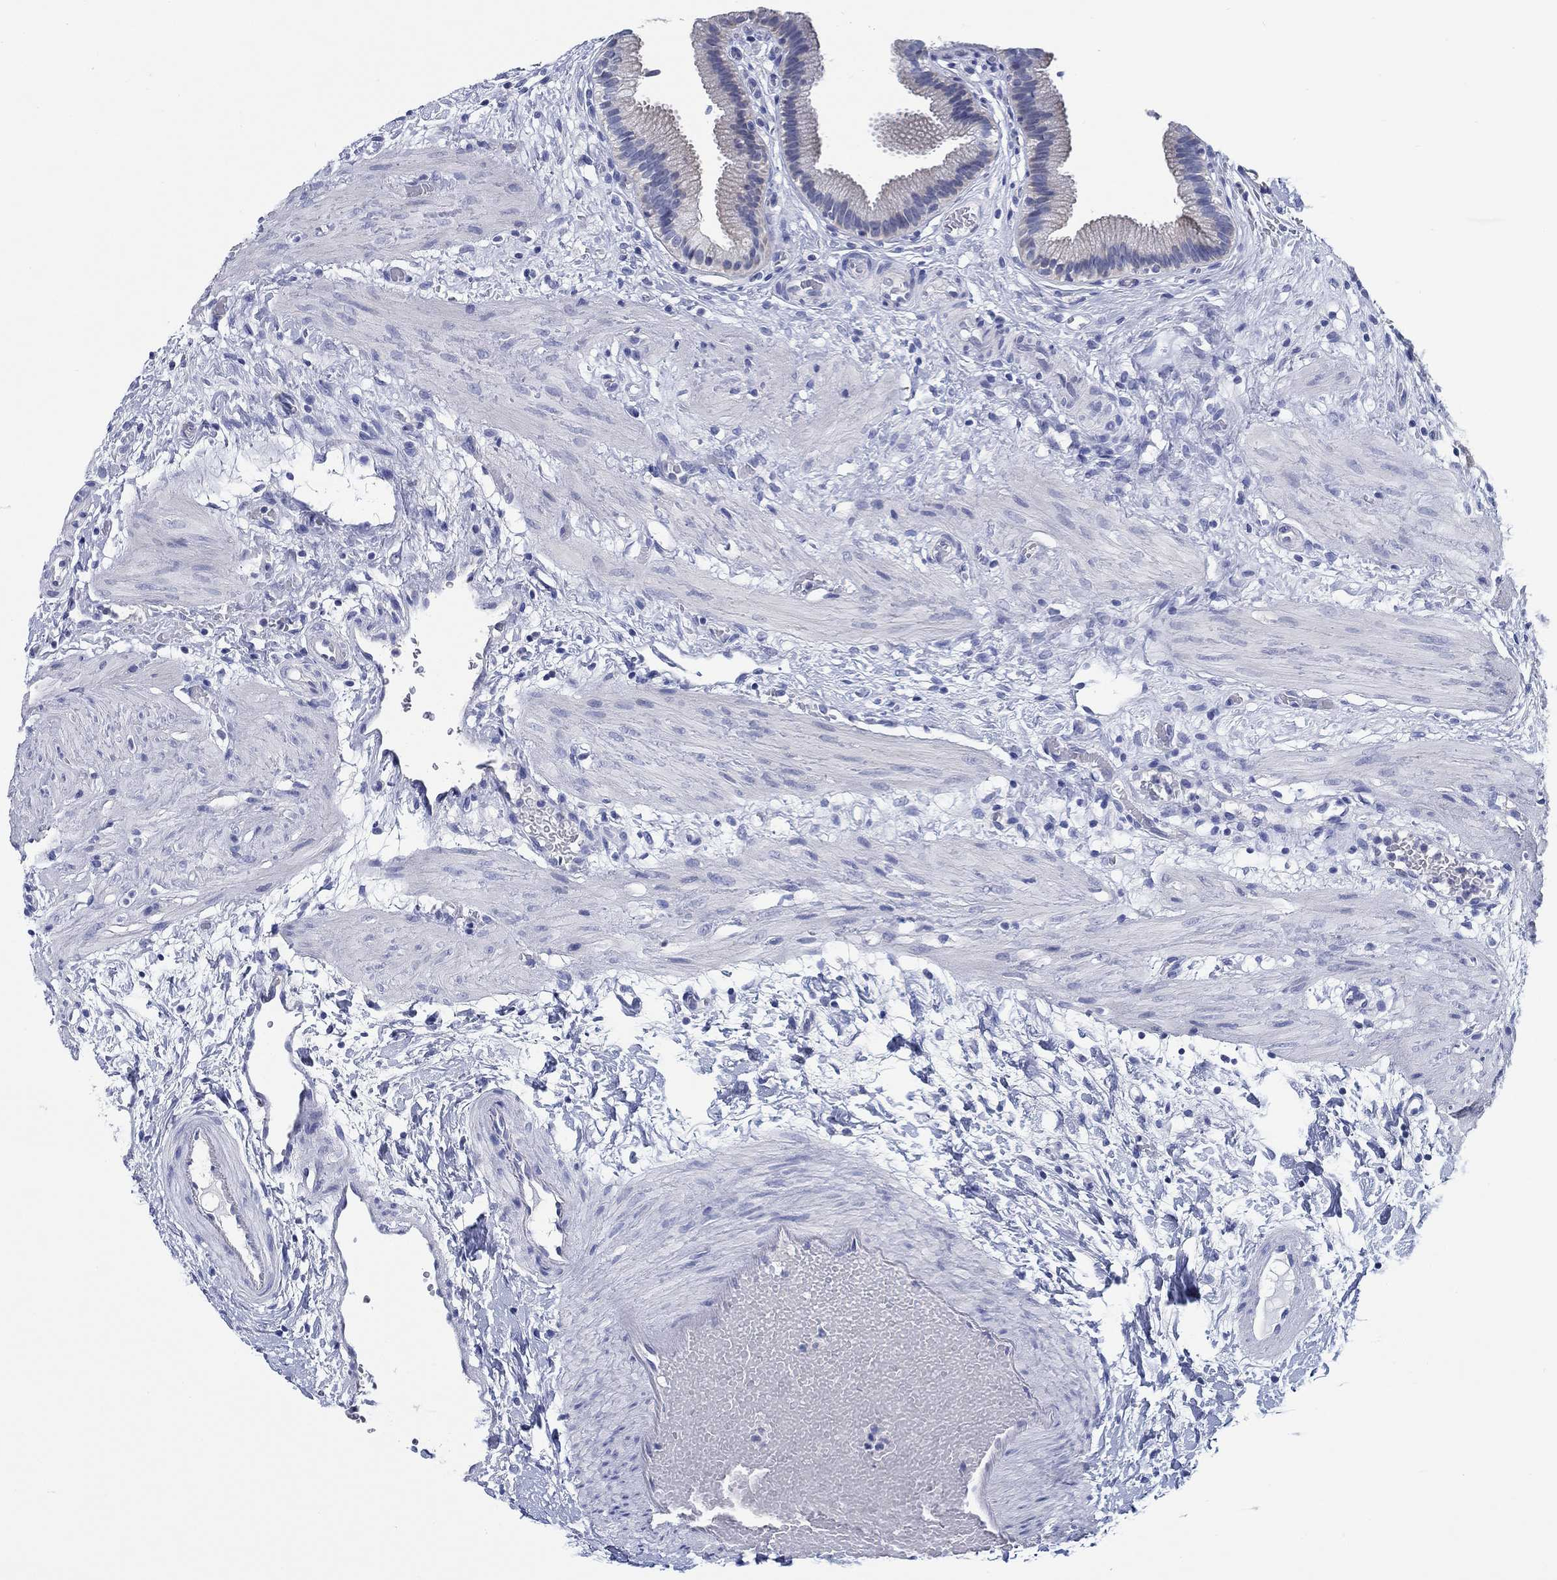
{"staining": {"intensity": "negative", "quantity": "none", "location": "none"}, "tissue": "gallbladder", "cell_type": "Glandular cells", "image_type": "normal", "snomed": [{"axis": "morphology", "description": "Normal tissue, NOS"}, {"axis": "topography", "description": "Gallbladder"}], "caption": "High power microscopy histopathology image of an IHC histopathology image of normal gallbladder, revealing no significant positivity in glandular cells.", "gene": "TOMM20L", "patient": {"sex": "female", "age": 24}}